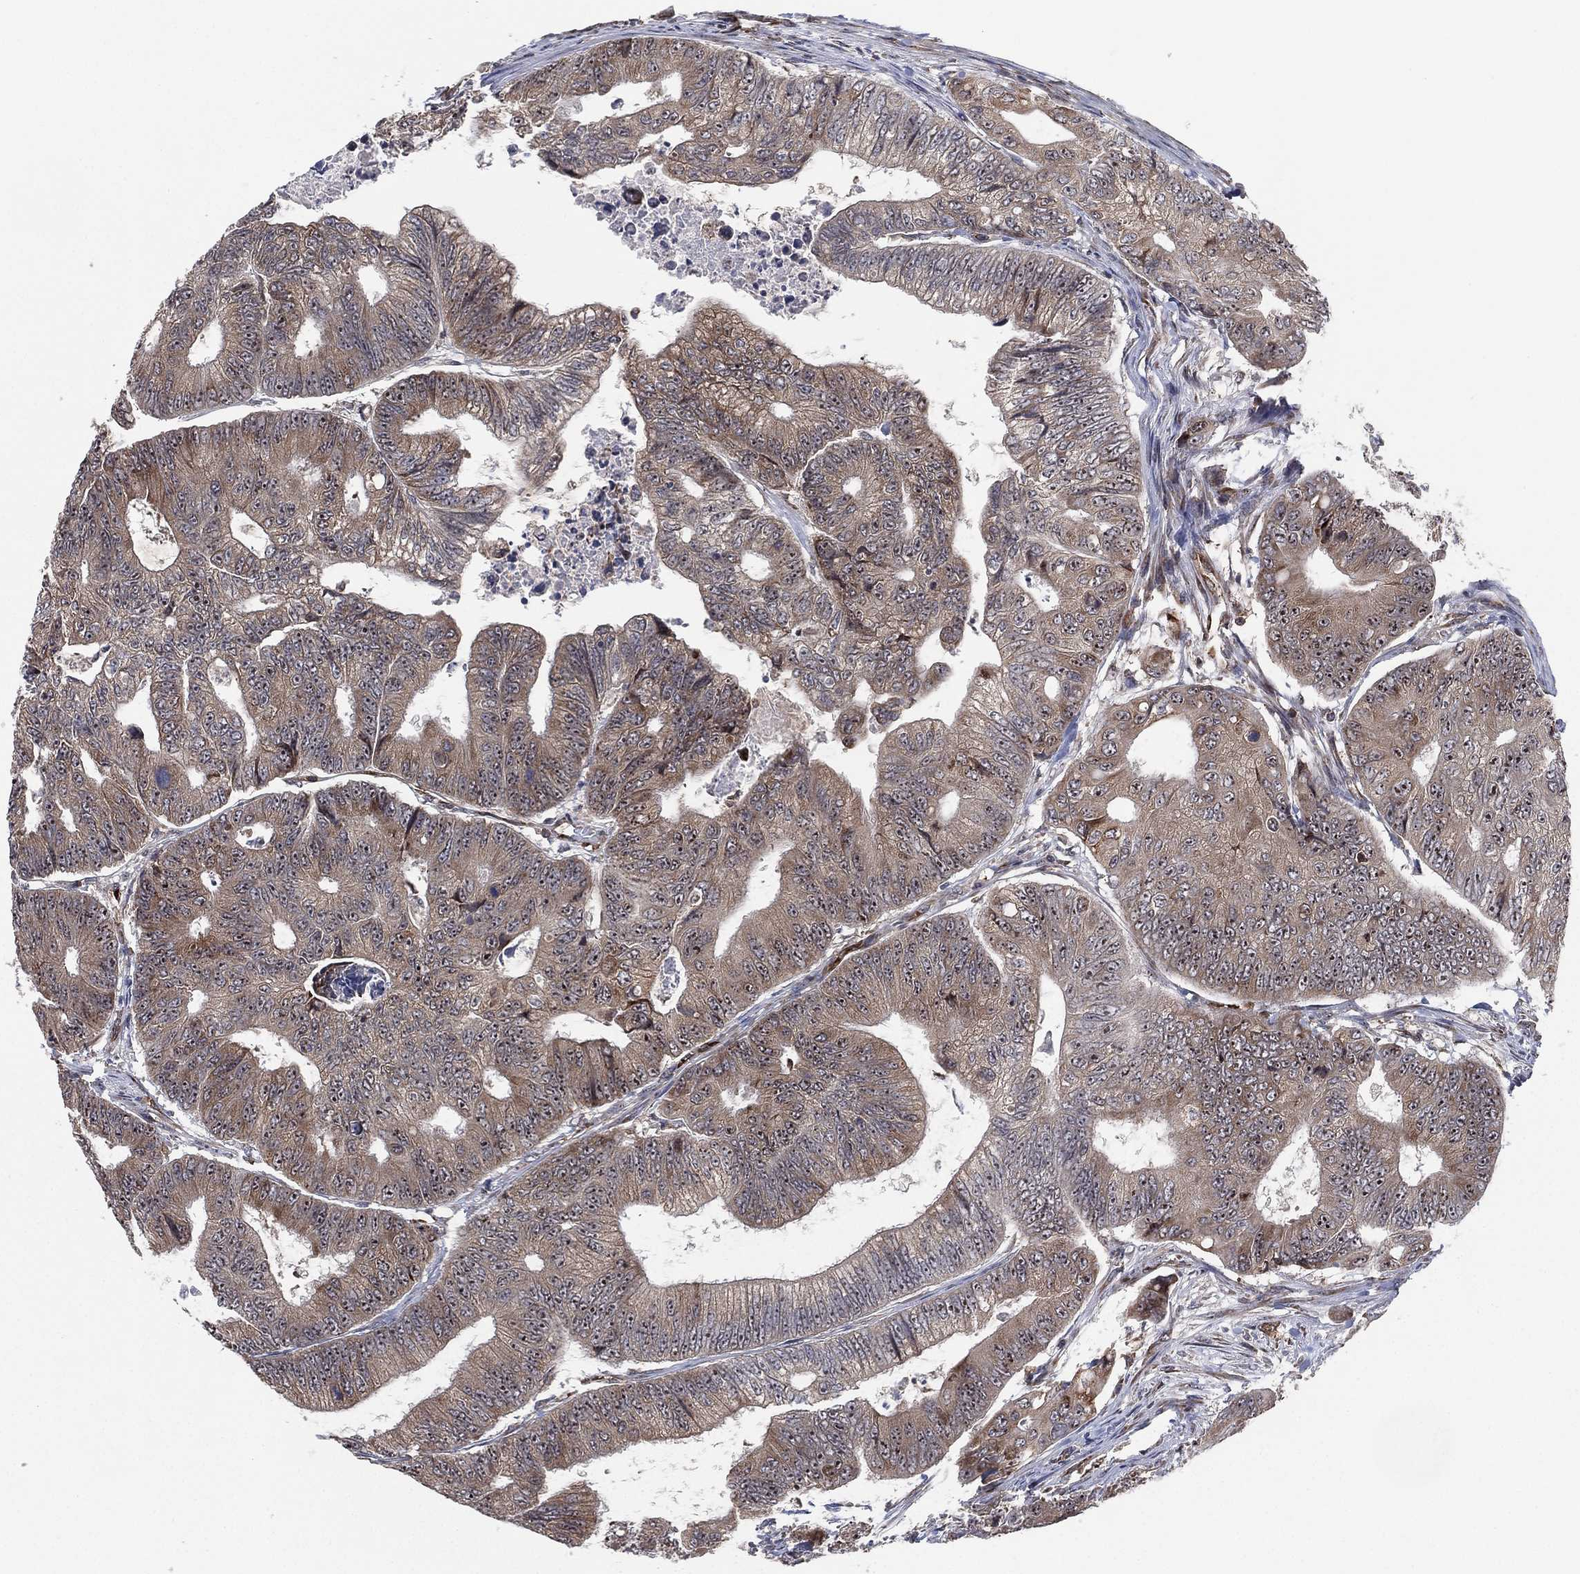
{"staining": {"intensity": "weak", "quantity": "<25%", "location": "cytoplasmic/membranous"}, "tissue": "colorectal cancer", "cell_type": "Tumor cells", "image_type": "cancer", "snomed": [{"axis": "morphology", "description": "Adenocarcinoma, NOS"}, {"axis": "topography", "description": "Colon"}], "caption": "Immunohistochemistry histopathology image of adenocarcinoma (colorectal) stained for a protein (brown), which demonstrates no positivity in tumor cells.", "gene": "TMCO1", "patient": {"sex": "female", "age": 48}}